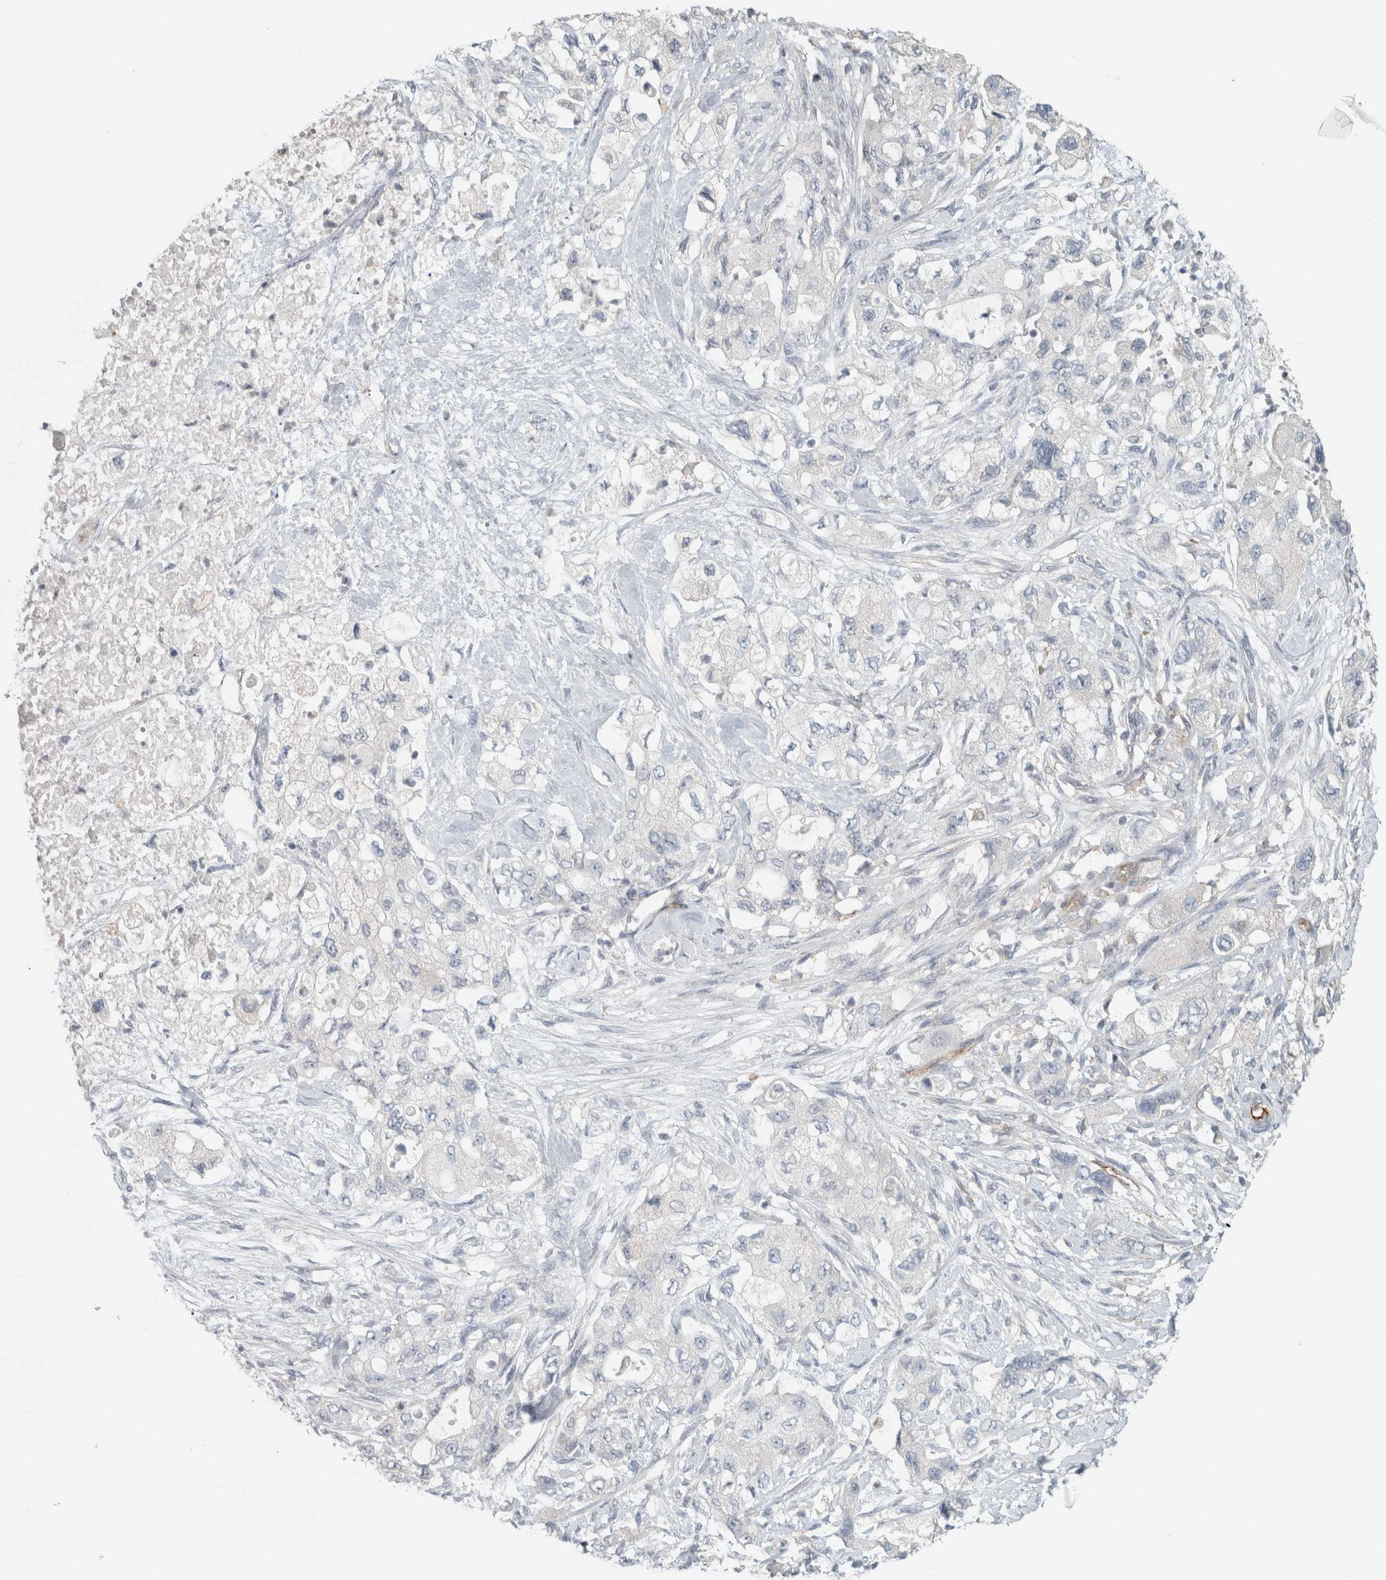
{"staining": {"intensity": "negative", "quantity": "none", "location": "none"}, "tissue": "pancreatic cancer", "cell_type": "Tumor cells", "image_type": "cancer", "snomed": [{"axis": "morphology", "description": "Adenocarcinoma, NOS"}, {"axis": "topography", "description": "Pancreas"}], "caption": "The IHC histopathology image has no significant staining in tumor cells of pancreatic adenocarcinoma tissue.", "gene": "SCIN", "patient": {"sex": "female", "age": 73}}